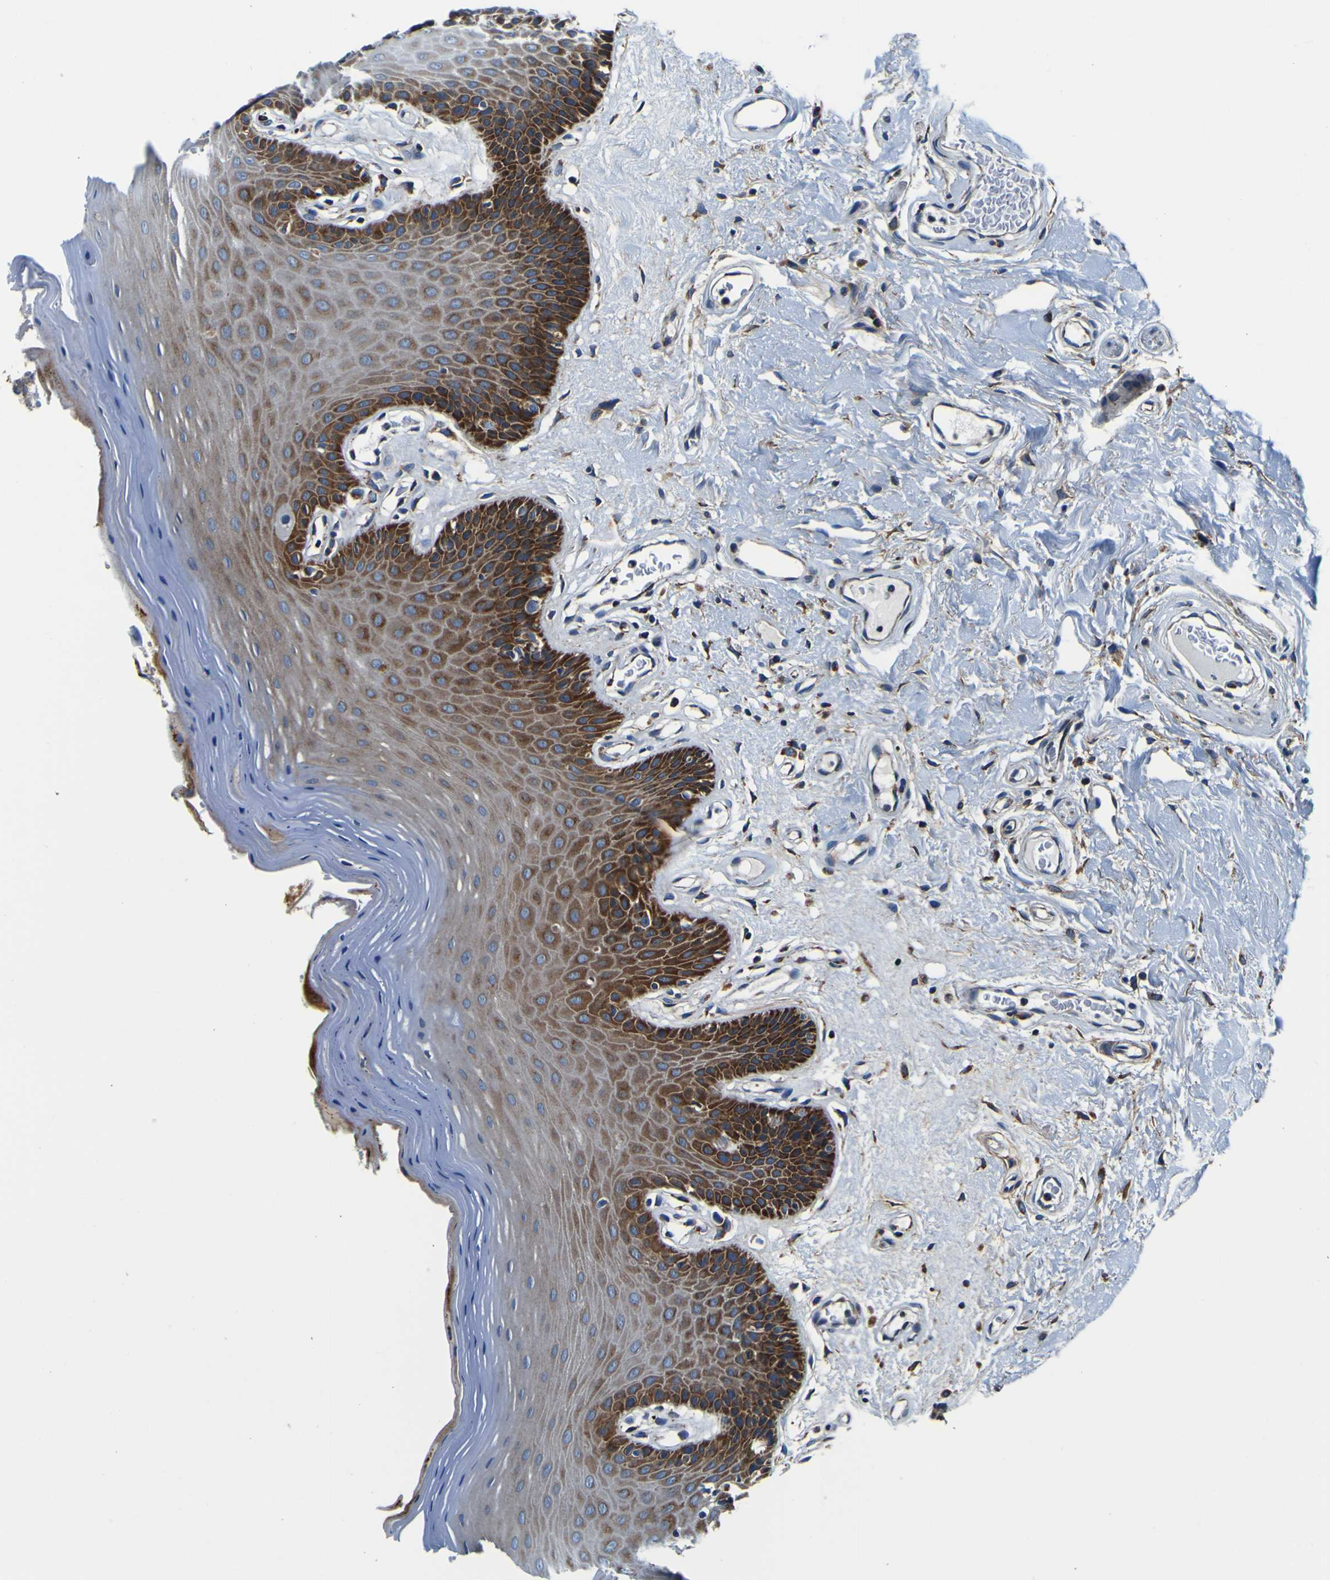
{"staining": {"intensity": "strong", "quantity": "25%-75%", "location": "cytoplasmic/membranous"}, "tissue": "oral mucosa", "cell_type": "Squamous epithelial cells", "image_type": "normal", "snomed": [{"axis": "morphology", "description": "Normal tissue, NOS"}, {"axis": "morphology", "description": "Squamous cell carcinoma, NOS"}, {"axis": "topography", "description": "Skeletal muscle"}, {"axis": "topography", "description": "Adipose tissue"}, {"axis": "topography", "description": "Vascular tissue"}, {"axis": "topography", "description": "Oral tissue"}, {"axis": "topography", "description": "Peripheral nerve tissue"}, {"axis": "topography", "description": "Head-Neck"}], "caption": "High-magnification brightfield microscopy of unremarkable oral mucosa stained with DAB (3,3'-diaminobenzidine) (brown) and counterstained with hematoxylin (blue). squamous epithelial cells exhibit strong cytoplasmic/membranous expression is present in about25%-75% of cells.", "gene": "PTRH2", "patient": {"sex": "male", "age": 71}}